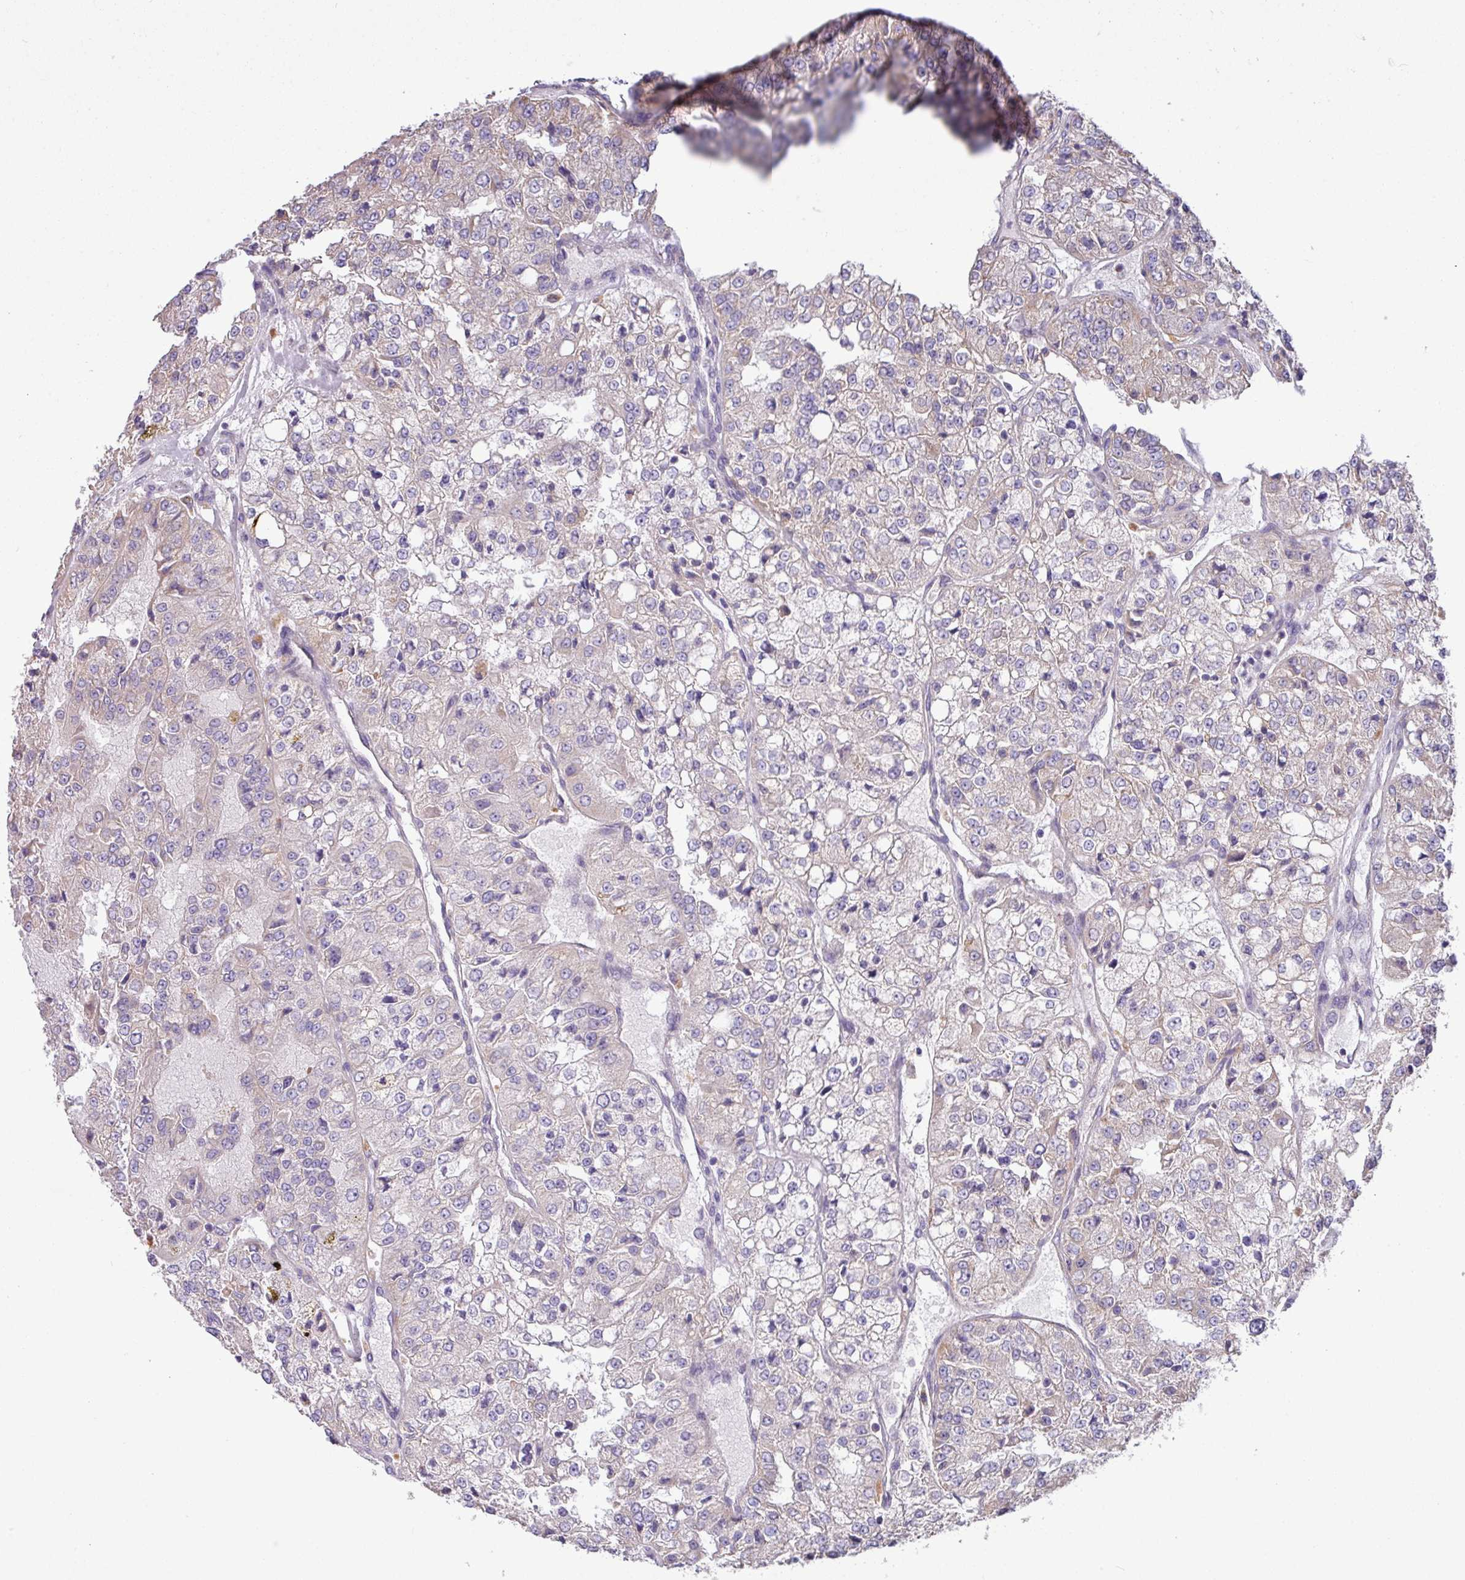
{"staining": {"intensity": "negative", "quantity": "none", "location": "none"}, "tissue": "renal cancer", "cell_type": "Tumor cells", "image_type": "cancer", "snomed": [{"axis": "morphology", "description": "Adenocarcinoma, NOS"}, {"axis": "topography", "description": "Kidney"}], "caption": "This is a histopathology image of immunohistochemistry staining of renal cancer, which shows no expression in tumor cells. (DAB immunohistochemistry (IHC) visualized using brightfield microscopy, high magnification).", "gene": "PPM1J", "patient": {"sex": "female", "age": 63}}